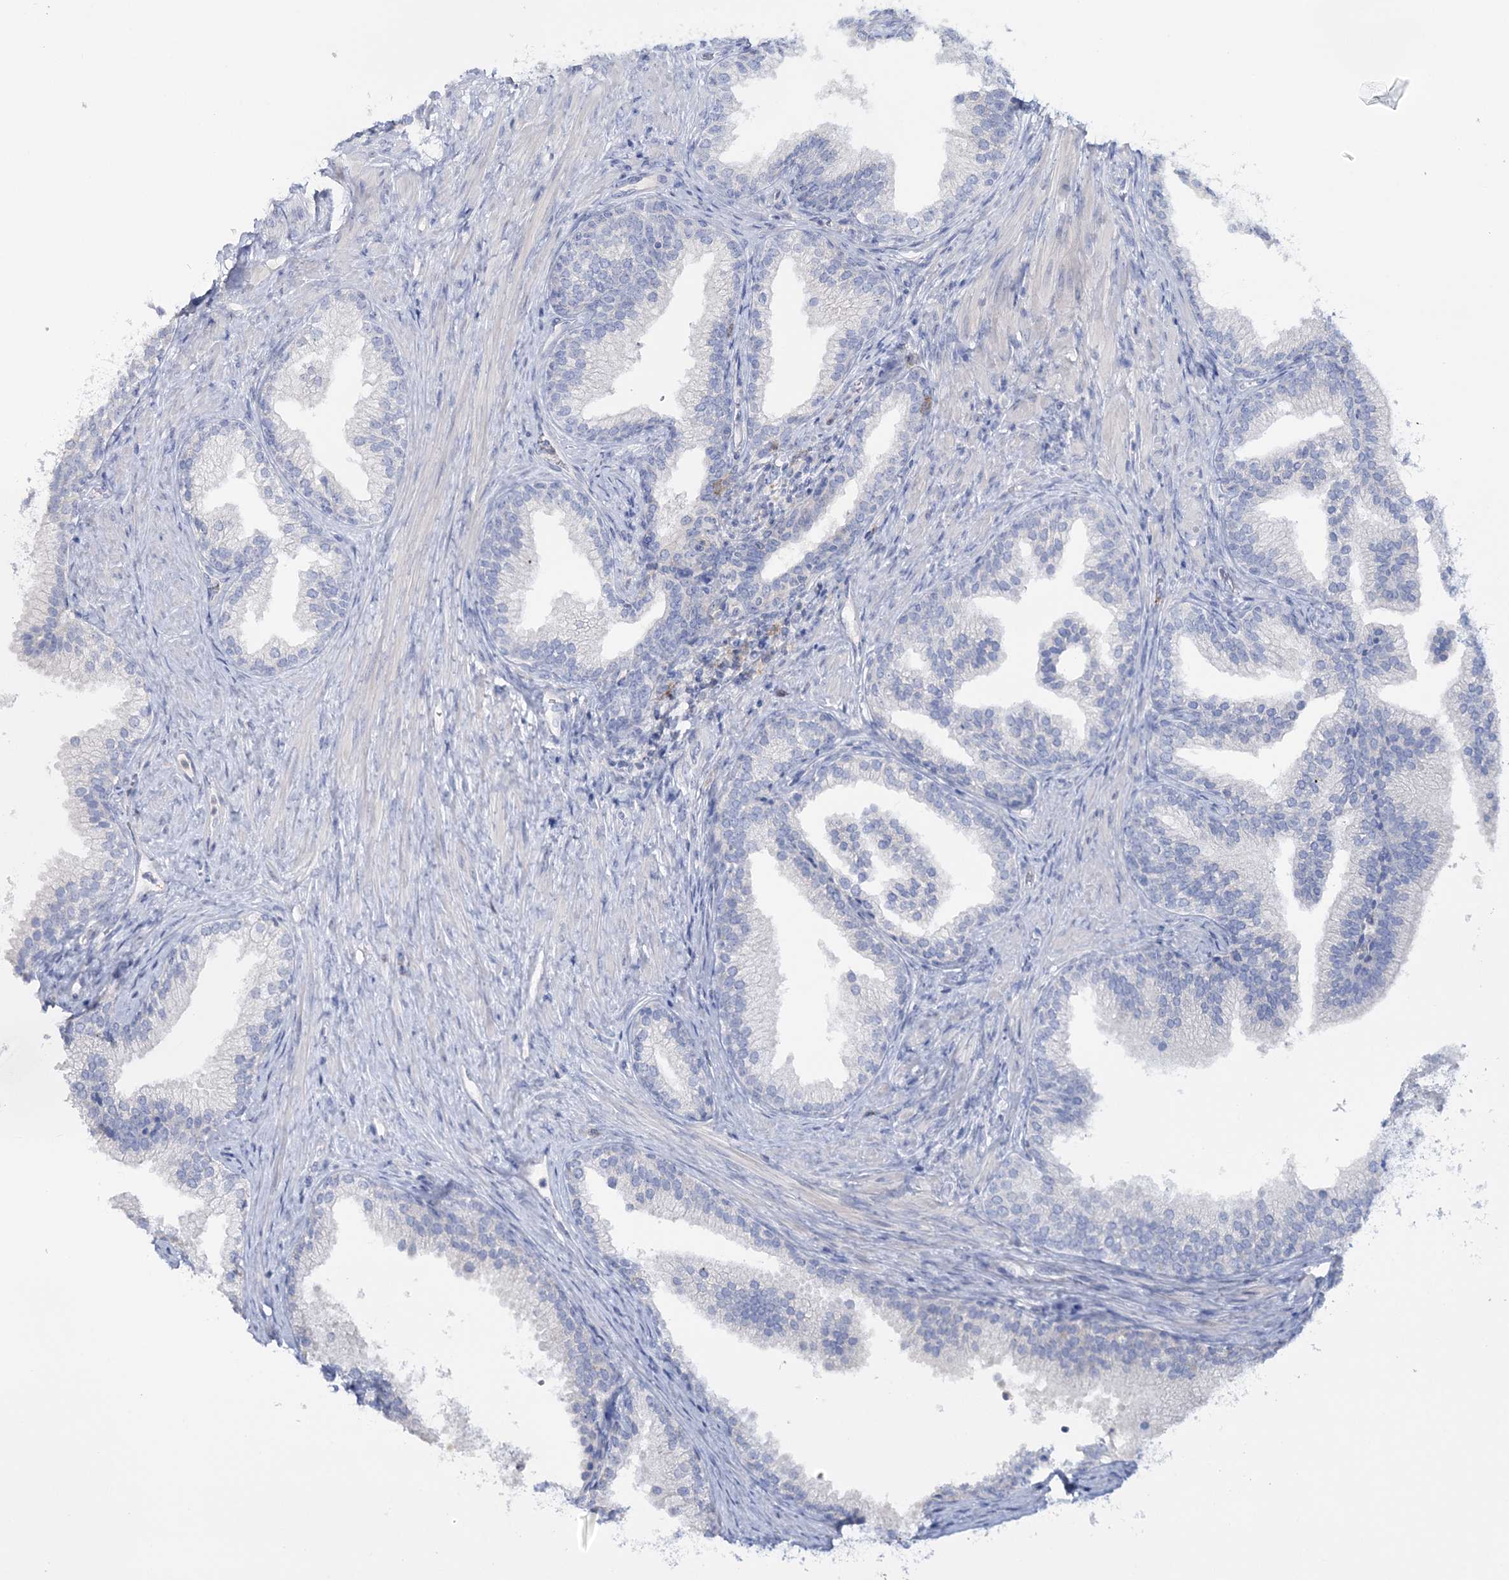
{"staining": {"intensity": "negative", "quantity": "none", "location": "none"}, "tissue": "prostate", "cell_type": "Glandular cells", "image_type": "normal", "snomed": [{"axis": "morphology", "description": "Normal tissue, NOS"}, {"axis": "topography", "description": "Prostate"}], "caption": "Prostate stained for a protein using immunohistochemistry displays no positivity glandular cells.", "gene": "WDSUB1", "patient": {"sex": "male", "age": 76}}